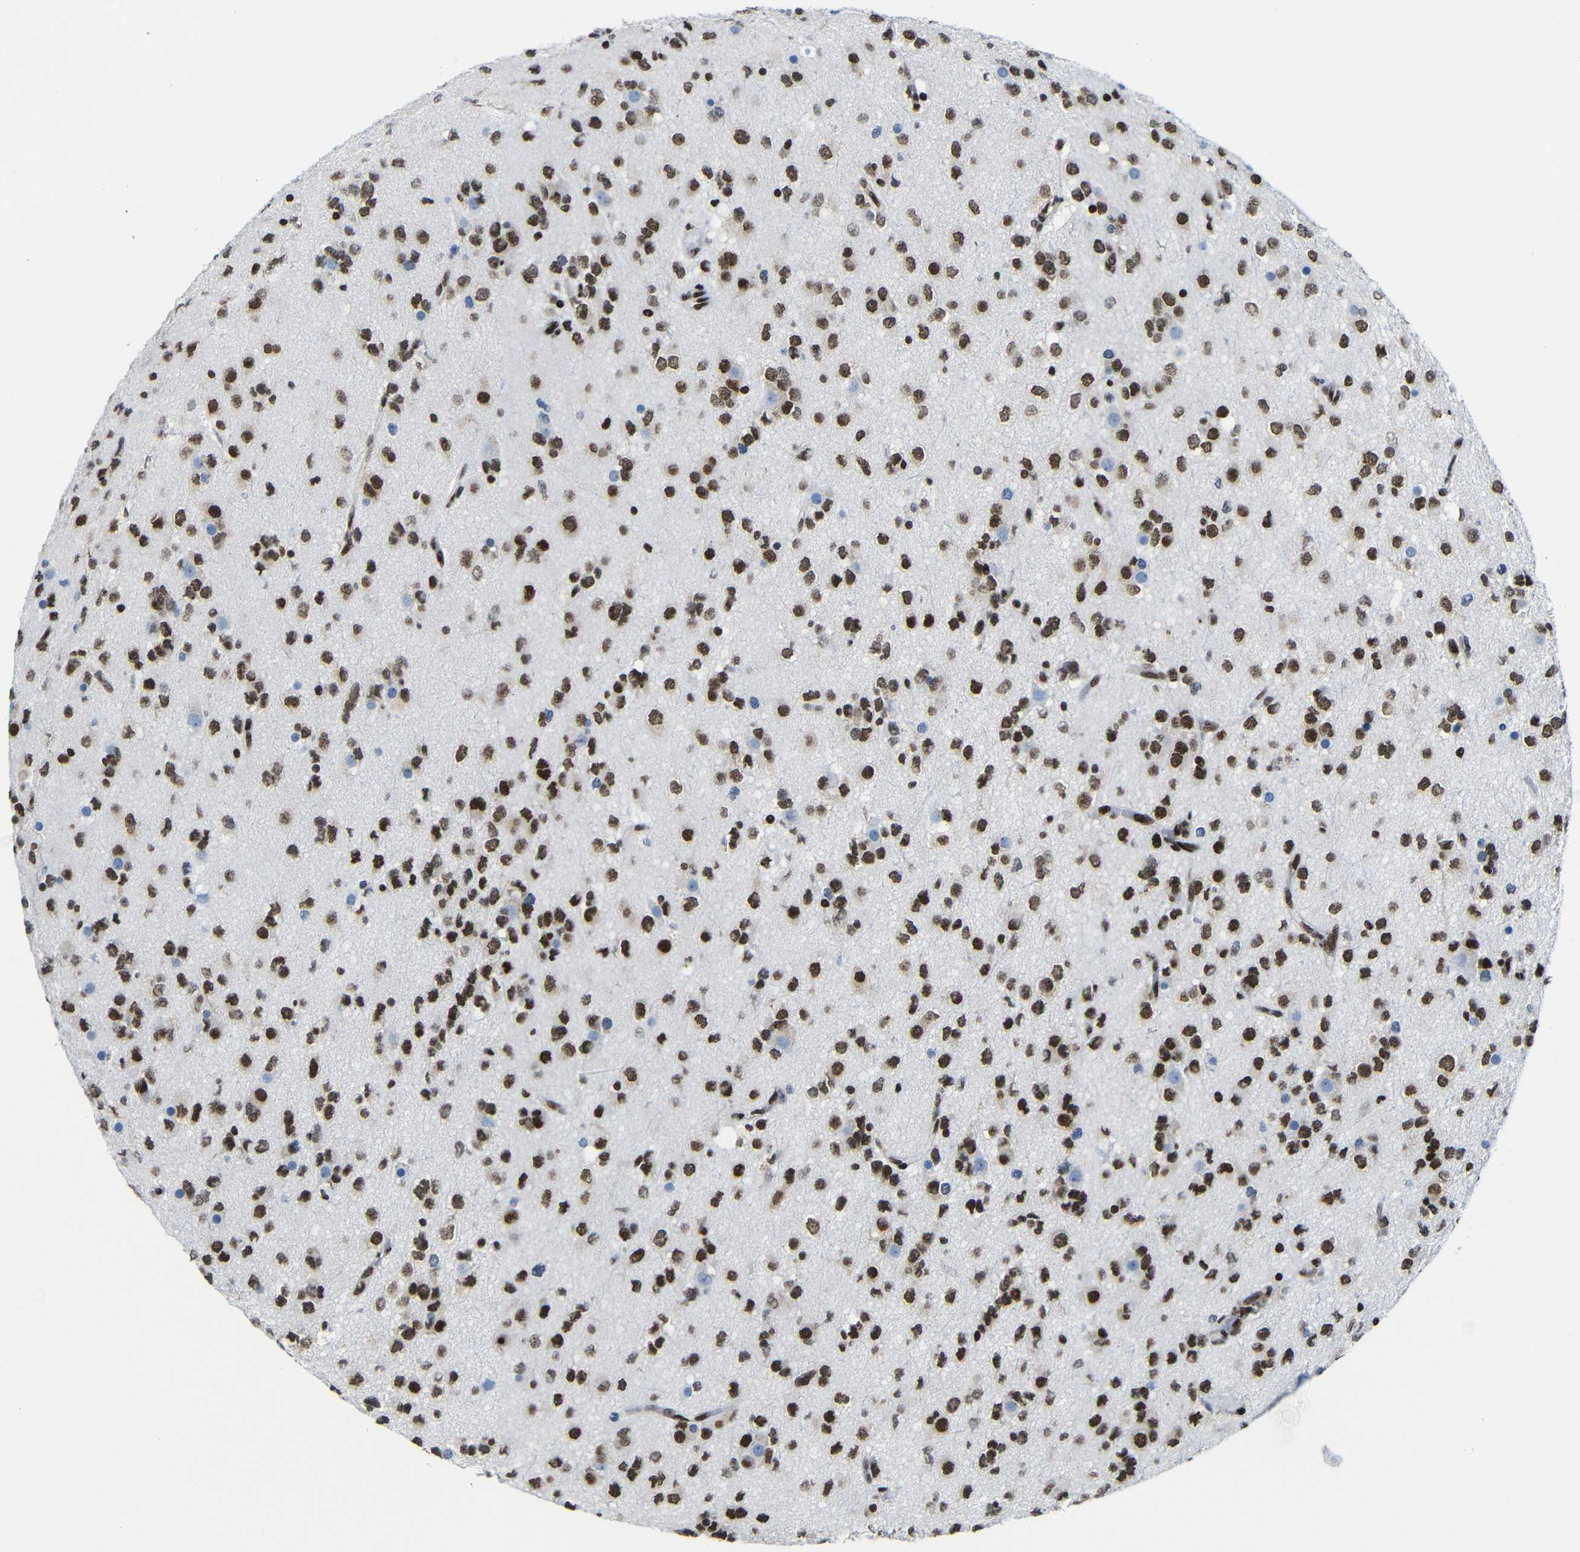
{"staining": {"intensity": "strong", "quantity": ">75%", "location": "nuclear"}, "tissue": "glioma", "cell_type": "Tumor cells", "image_type": "cancer", "snomed": [{"axis": "morphology", "description": "Glioma, malignant, Low grade"}, {"axis": "topography", "description": "Brain"}], "caption": "This micrograph shows IHC staining of human malignant glioma (low-grade), with high strong nuclear expression in approximately >75% of tumor cells.", "gene": "PTBP1", "patient": {"sex": "male", "age": 42}}